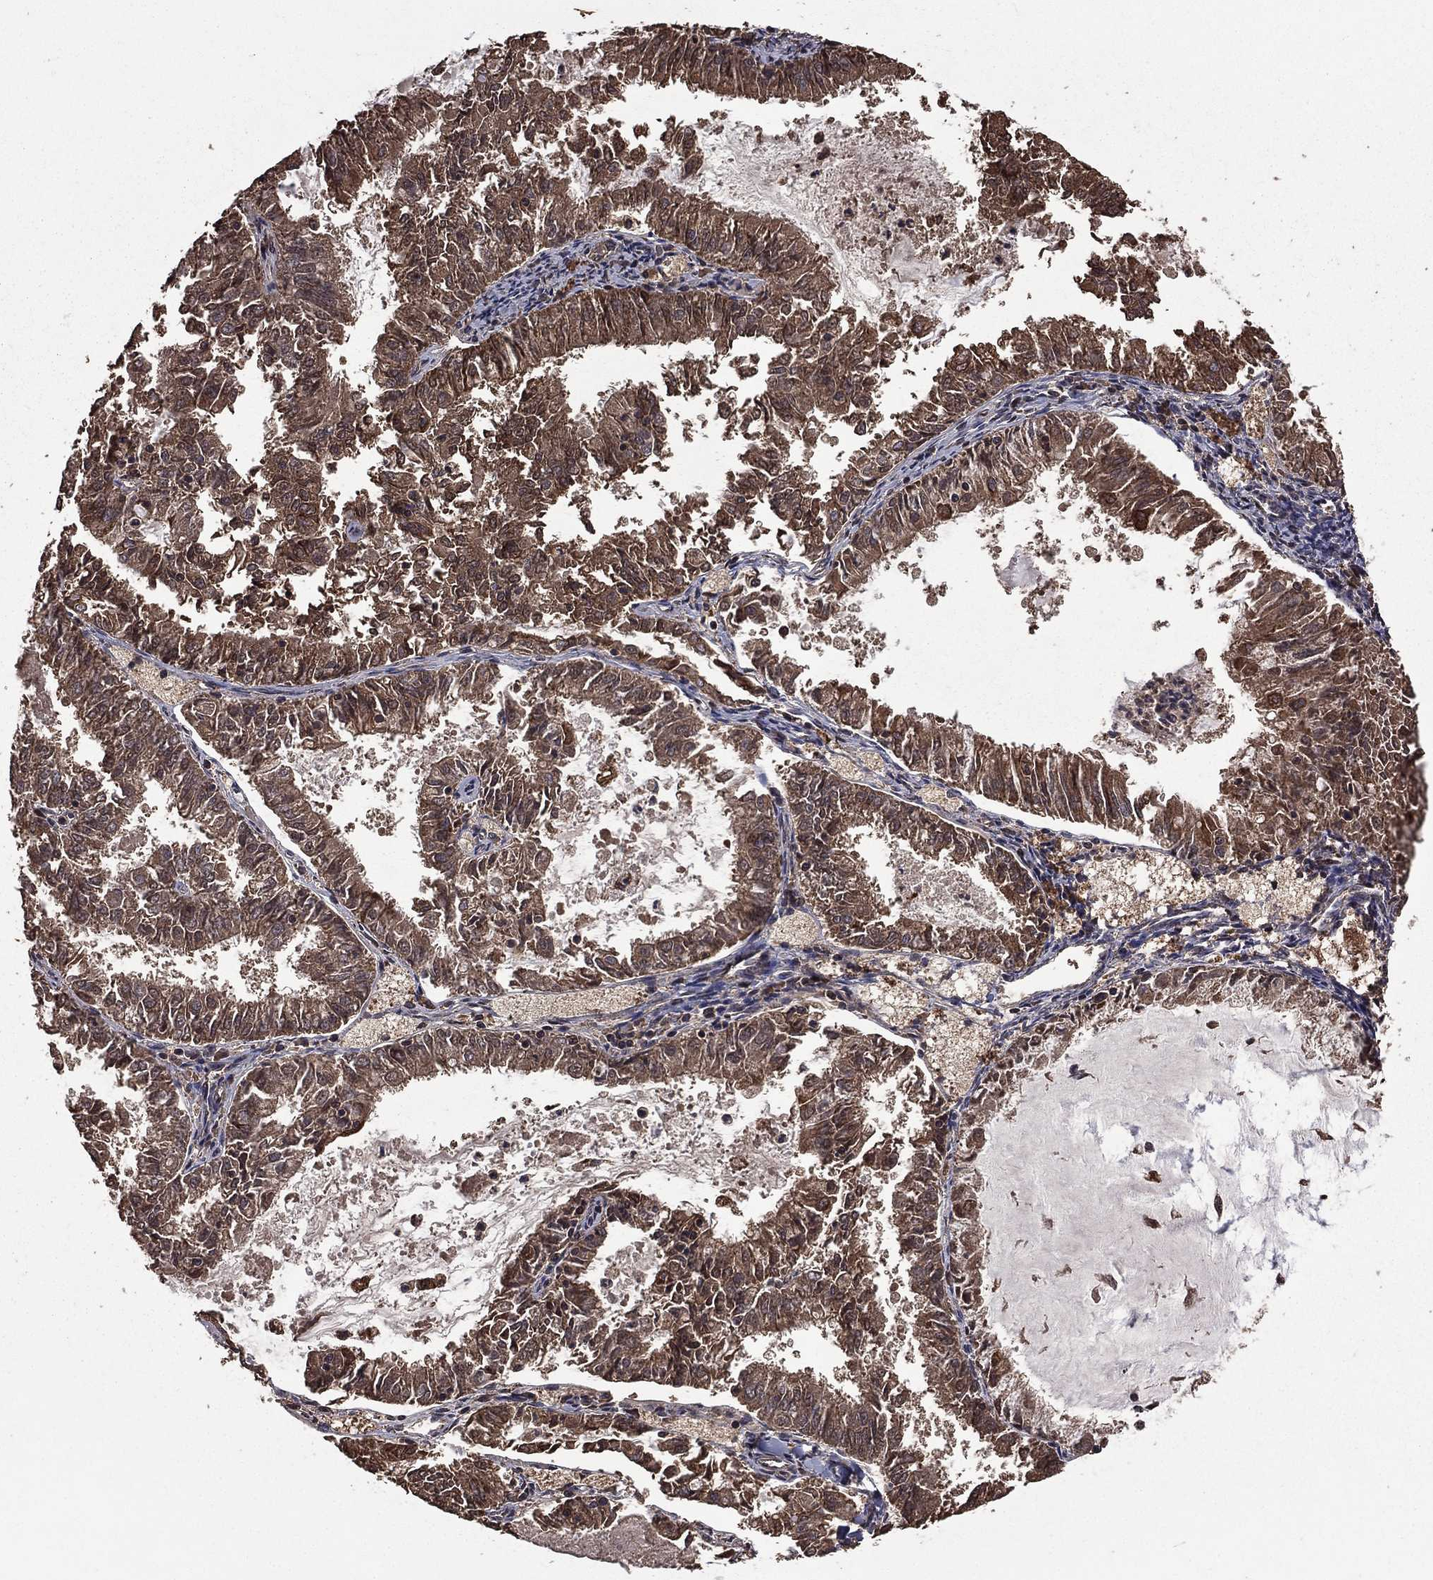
{"staining": {"intensity": "weak", "quantity": ">75%", "location": "cytoplasmic/membranous"}, "tissue": "endometrial cancer", "cell_type": "Tumor cells", "image_type": "cancer", "snomed": [{"axis": "morphology", "description": "Adenocarcinoma, NOS"}, {"axis": "topography", "description": "Endometrium"}], "caption": "IHC (DAB (3,3'-diaminobenzidine)) staining of human endometrial cancer (adenocarcinoma) exhibits weak cytoplasmic/membranous protein staining in approximately >75% of tumor cells.", "gene": "BIRC6", "patient": {"sex": "female", "age": 57}}